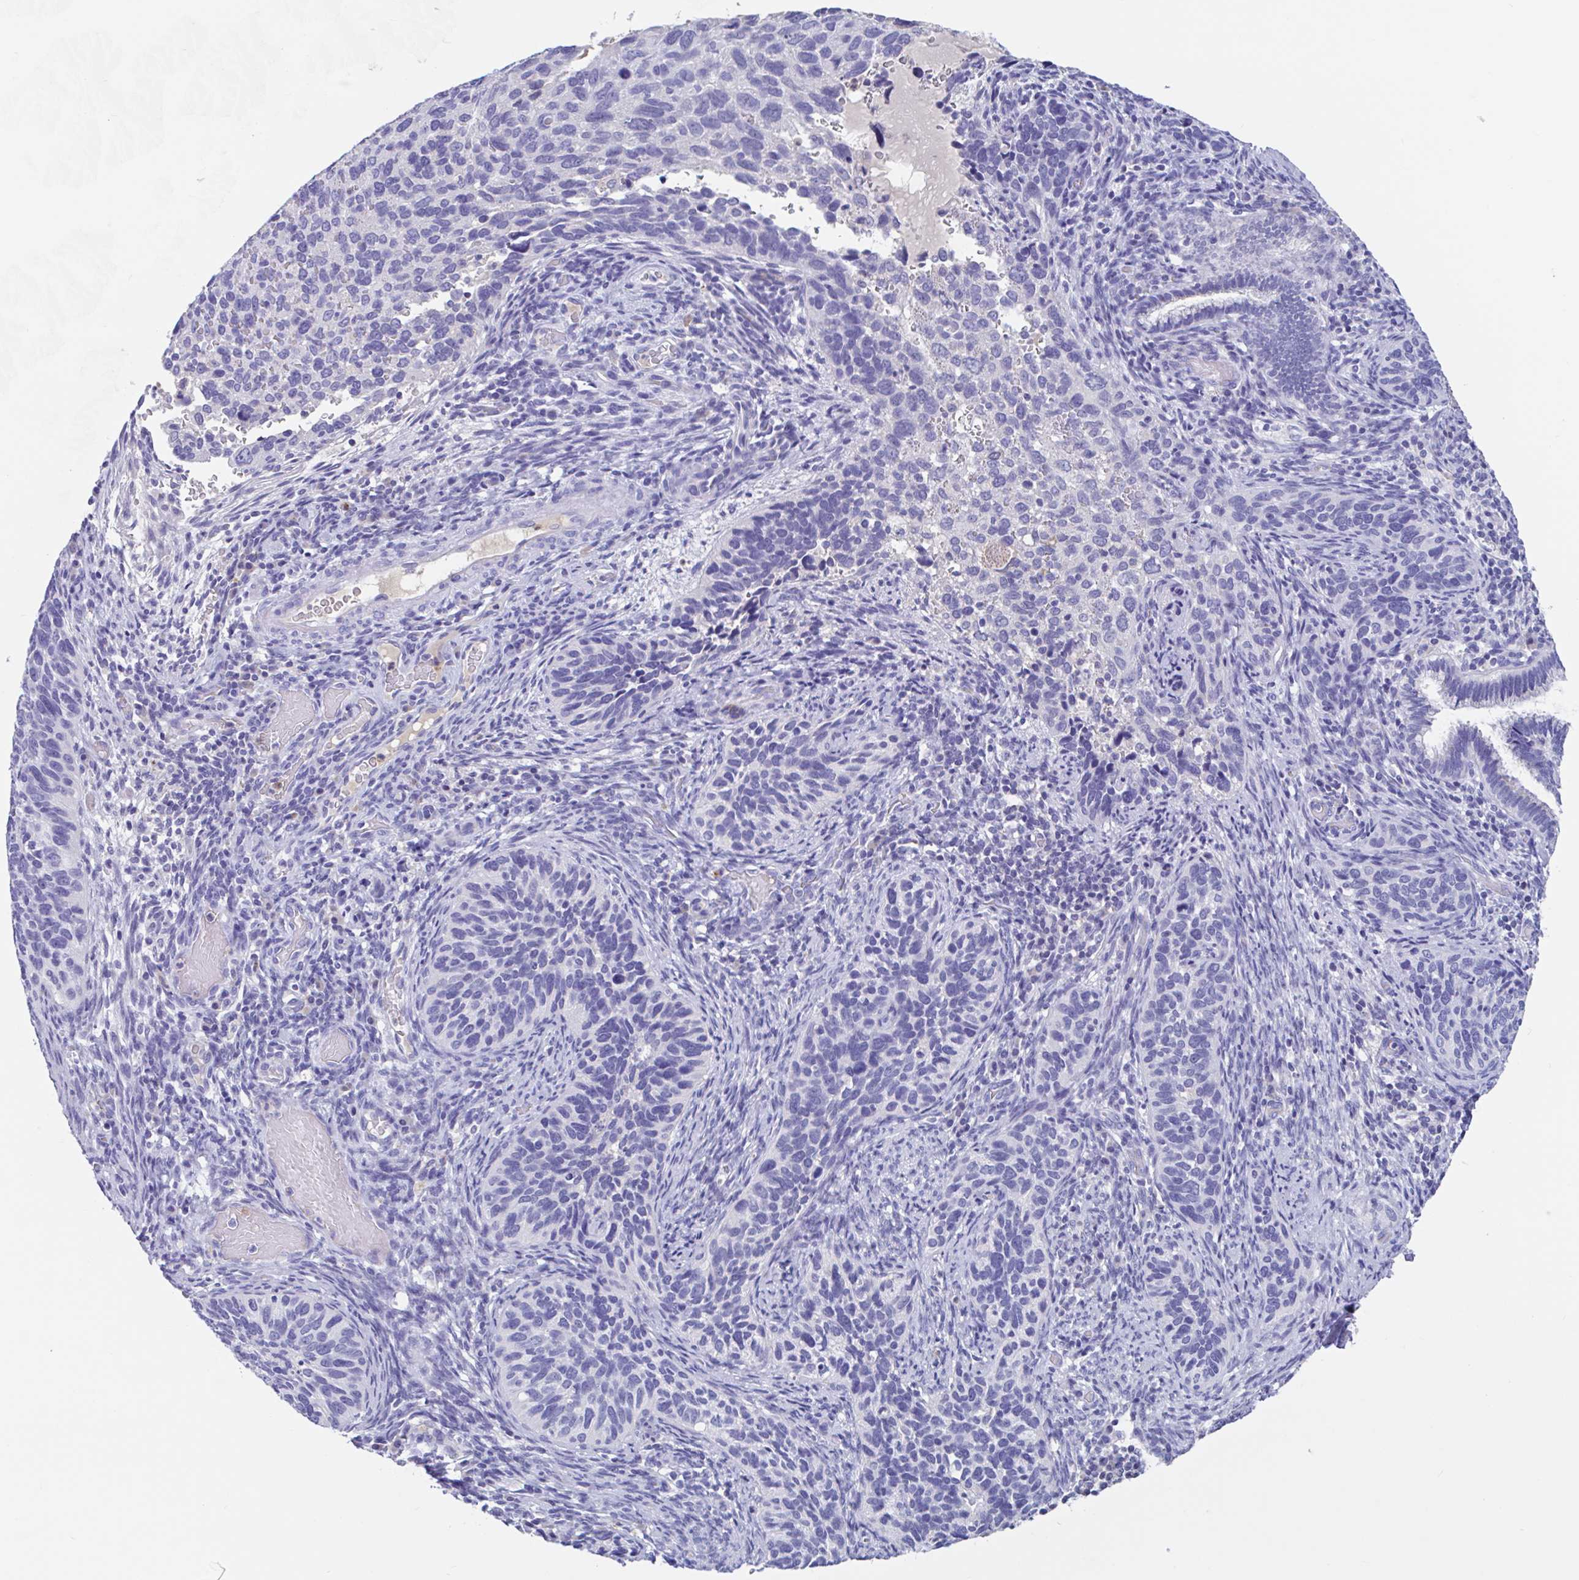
{"staining": {"intensity": "negative", "quantity": "none", "location": "none"}, "tissue": "cervical cancer", "cell_type": "Tumor cells", "image_type": "cancer", "snomed": [{"axis": "morphology", "description": "Squamous cell carcinoma, NOS"}, {"axis": "topography", "description": "Cervix"}], "caption": "This is a histopathology image of immunohistochemistry staining of squamous cell carcinoma (cervical), which shows no staining in tumor cells.", "gene": "ZNHIT2", "patient": {"sex": "female", "age": 51}}